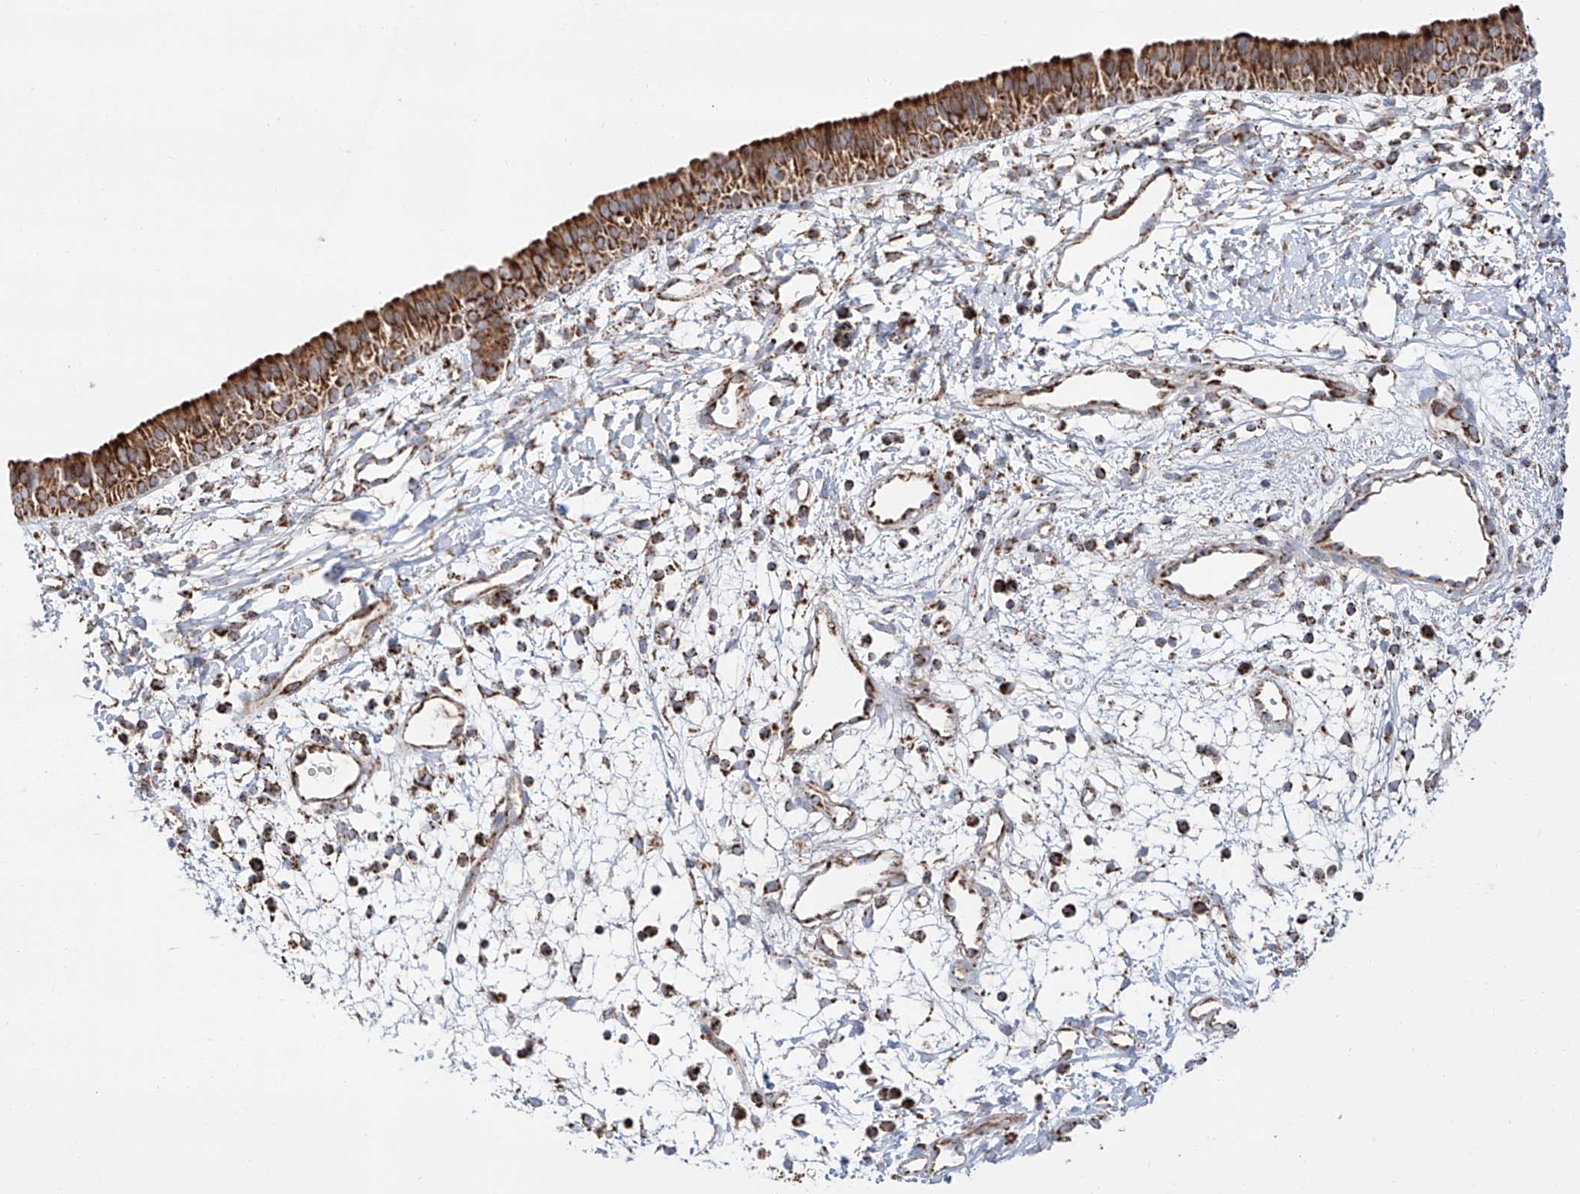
{"staining": {"intensity": "strong", "quantity": ">75%", "location": "cytoplasmic/membranous"}, "tissue": "nasopharynx", "cell_type": "Respiratory epithelial cells", "image_type": "normal", "snomed": [{"axis": "morphology", "description": "Normal tissue, NOS"}, {"axis": "topography", "description": "Nasopharynx"}], "caption": "Strong cytoplasmic/membranous positivity for a protein is identified in approximately >75% of respiratory epithelial cells of unremarkable nasopharynx using immunohistochemistry.", "gene": "TTC27", "patient": {"sex": "male", "age": 22}}